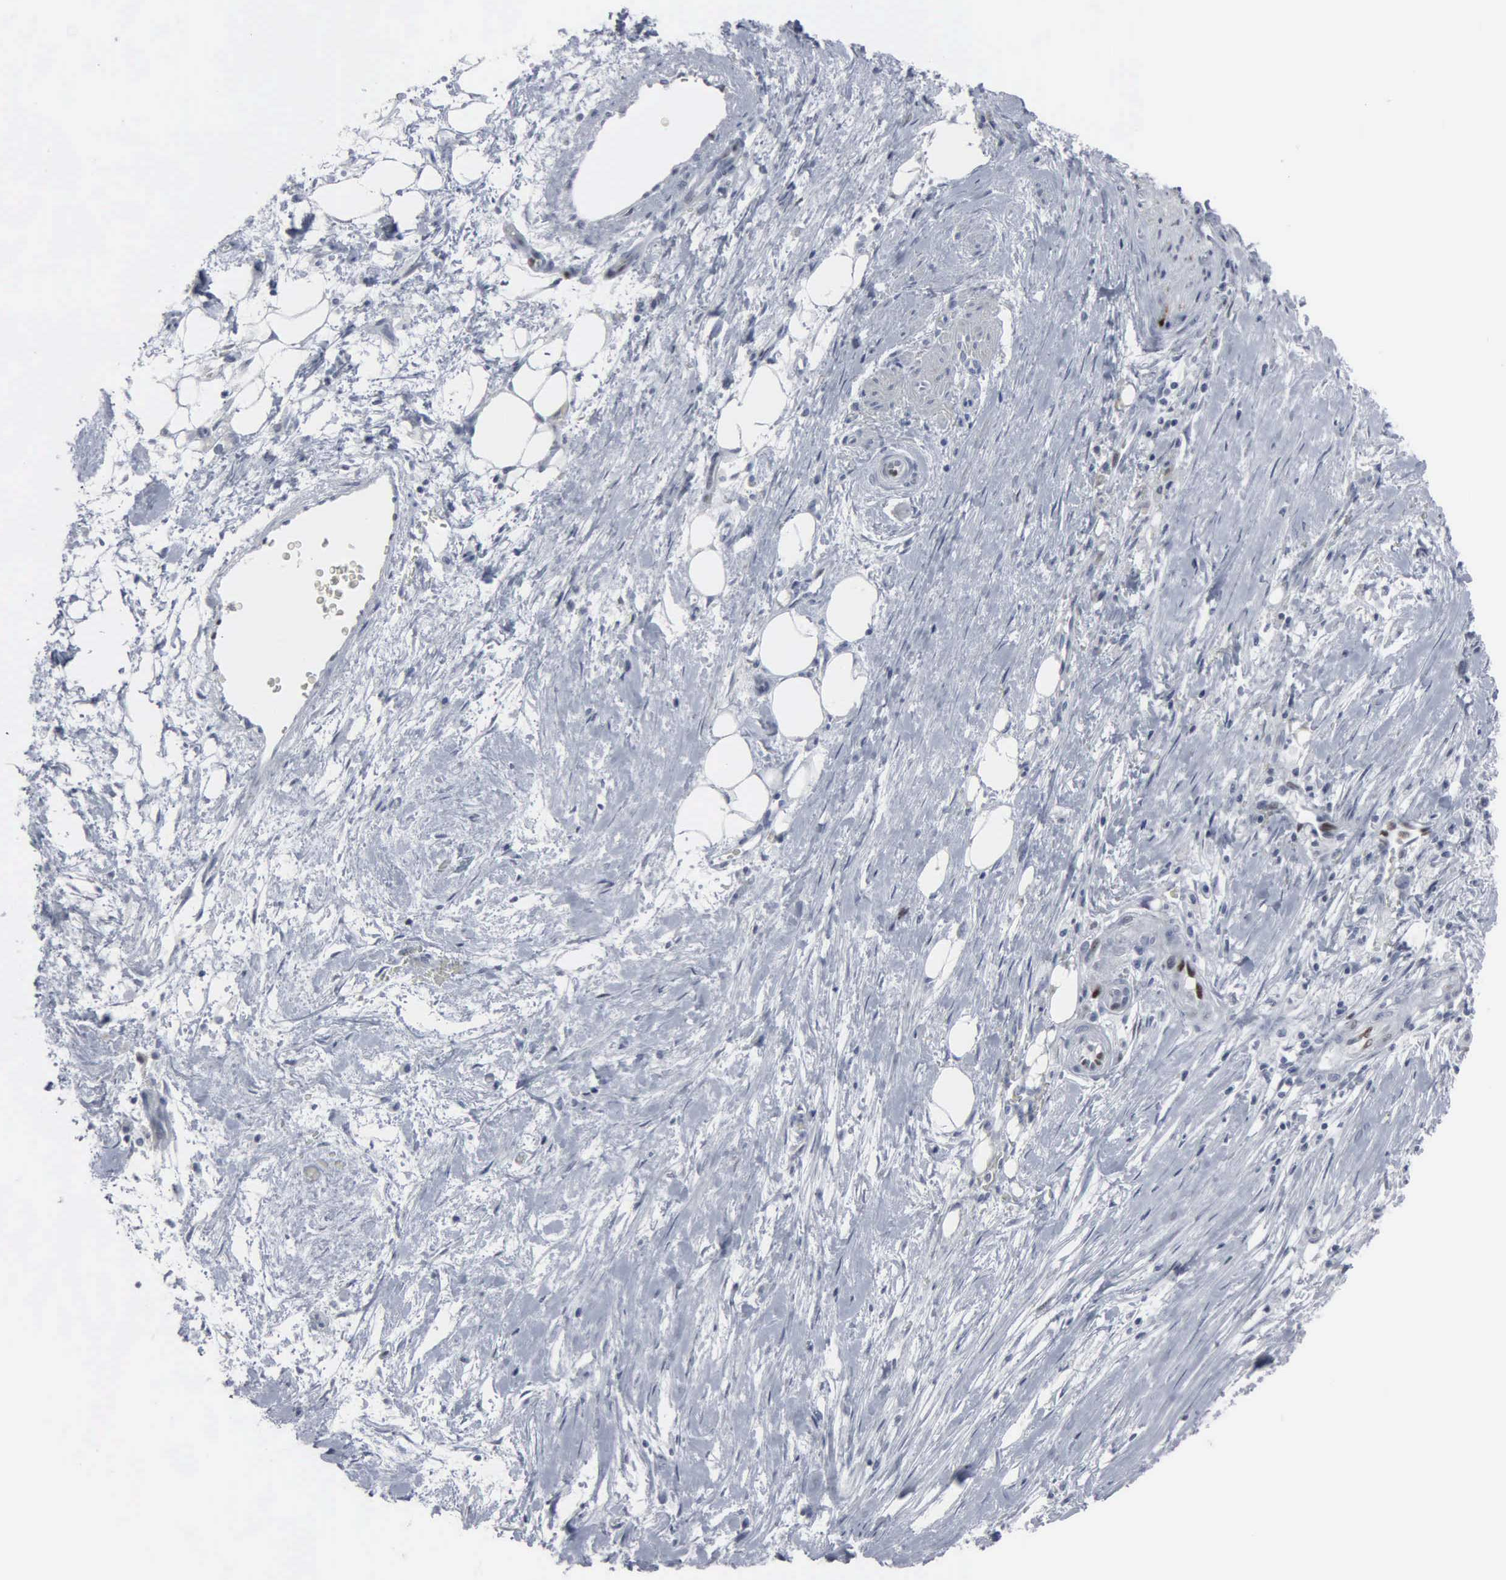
{"staining": {"intensity": "negative", "quantity": "none", "location": "none"}, "tissue": "pancreatic cancer", "cell_type": "Tumor cells", "image_type": "cancer", "snomed": [{"axis": "morphology", "description": "Adenocarcinoma, NOS"}, {"axis": "topography", "description": "Pancreas"}], "caption": "Tumor cells are negative for brown protein staining in pancreatic cancer. (DAB immunohistochemistry (IHC), high magnification).", "gene": "CCND3", "patient": {"sex": "male", "age": 79}}